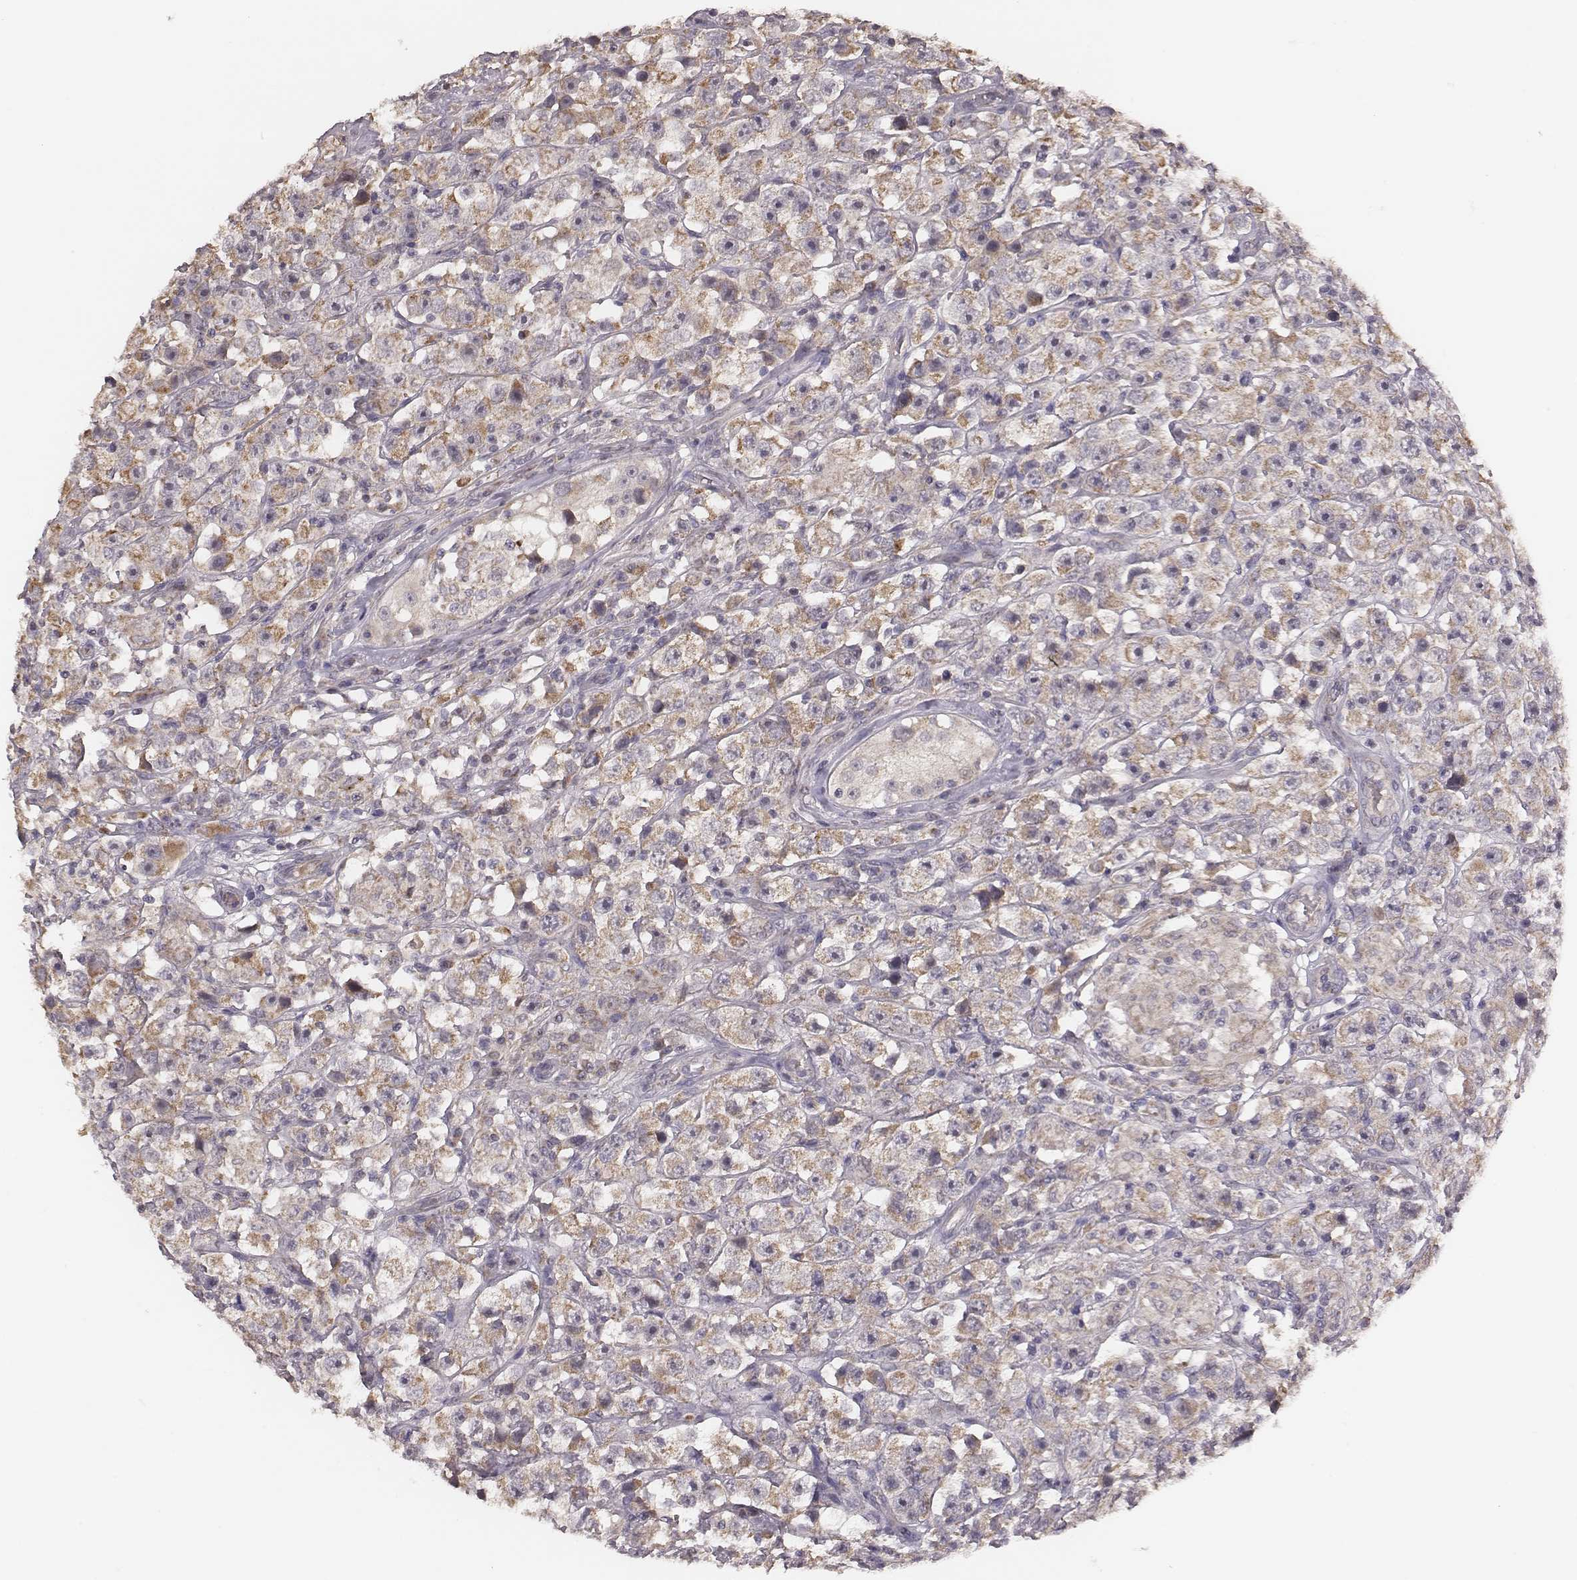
{"staining": {"intensity": "weak", "quantity": "25%-75%", "location": "cytoplasmic/membranous"}, "tissue": "testis cancer", "cell_type": "Tumor cells", "image_type": "cancer", "snomed": [{"axis": "morphology", "description": "Seminoma, NOS"}, {"axis": "topography", "description": "Testis"}], "caption": "Protein staining displays weak cytoplasmic/membranous expression in about 25%-75% of tumor cells in testis cancer. Nuclei are stained in blue.", "gene": "HAVCR1", "patient": {"sex": "male", "age": 45}}